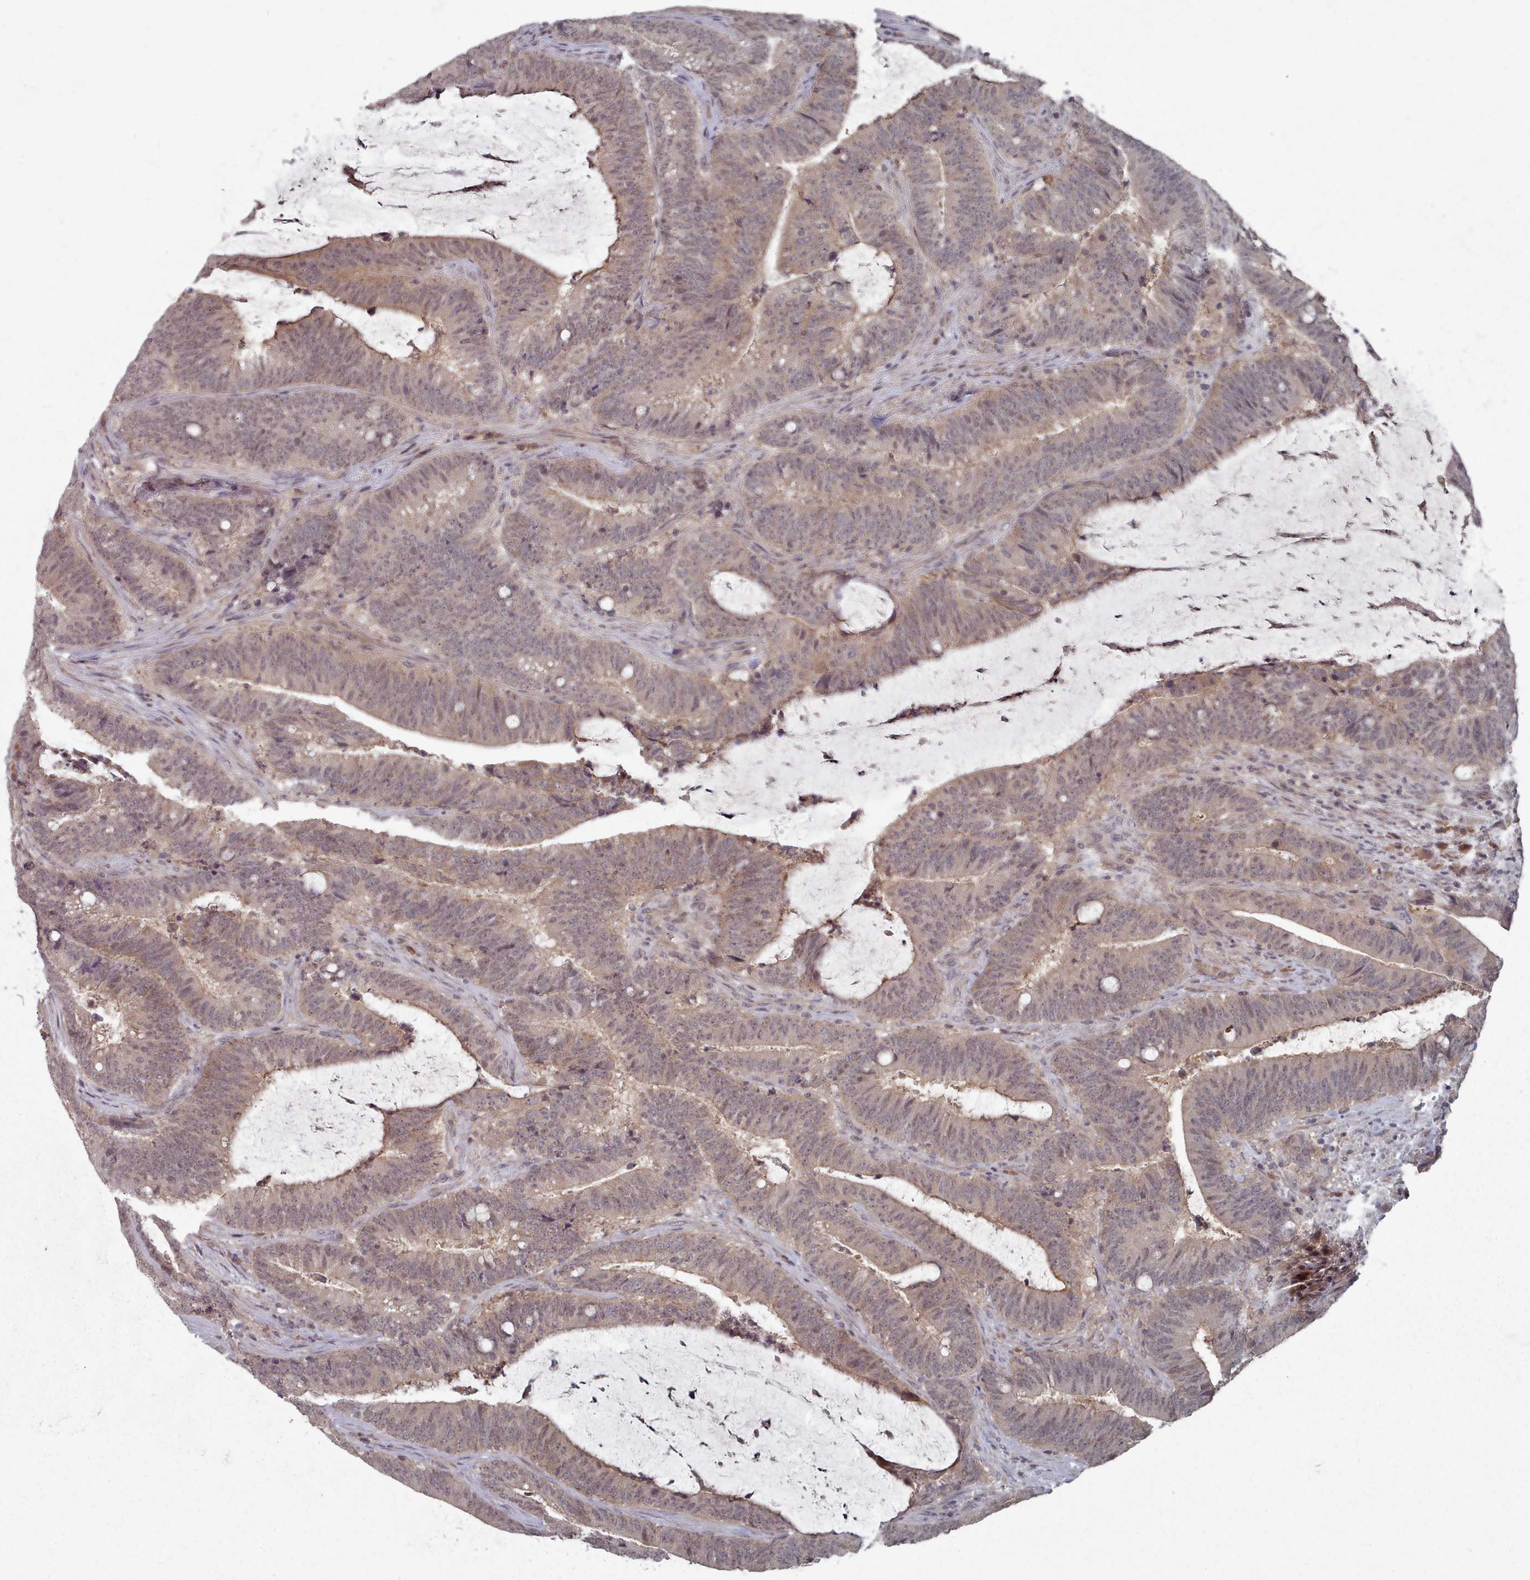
{"staining": {"intensity": "weak", "quantity": "25%-75%", "location": "nuclear"}, "tissue": "colorectal cancer", "cell_type": "Tumor cells", "image_type": "cancer", "snomed": [{"axis": "morphology", "description": "Adenocarcinoma, NOS"}, {"axis": "topography", "description": "Colon"}], "caption": "Tumor cells exhibit low levels of weak nuclear positivity in approximately 25%-75% of cells in colorectal cancer.", "gene": "HYAL3", "patient": {"sex": "female", "age": 43}}